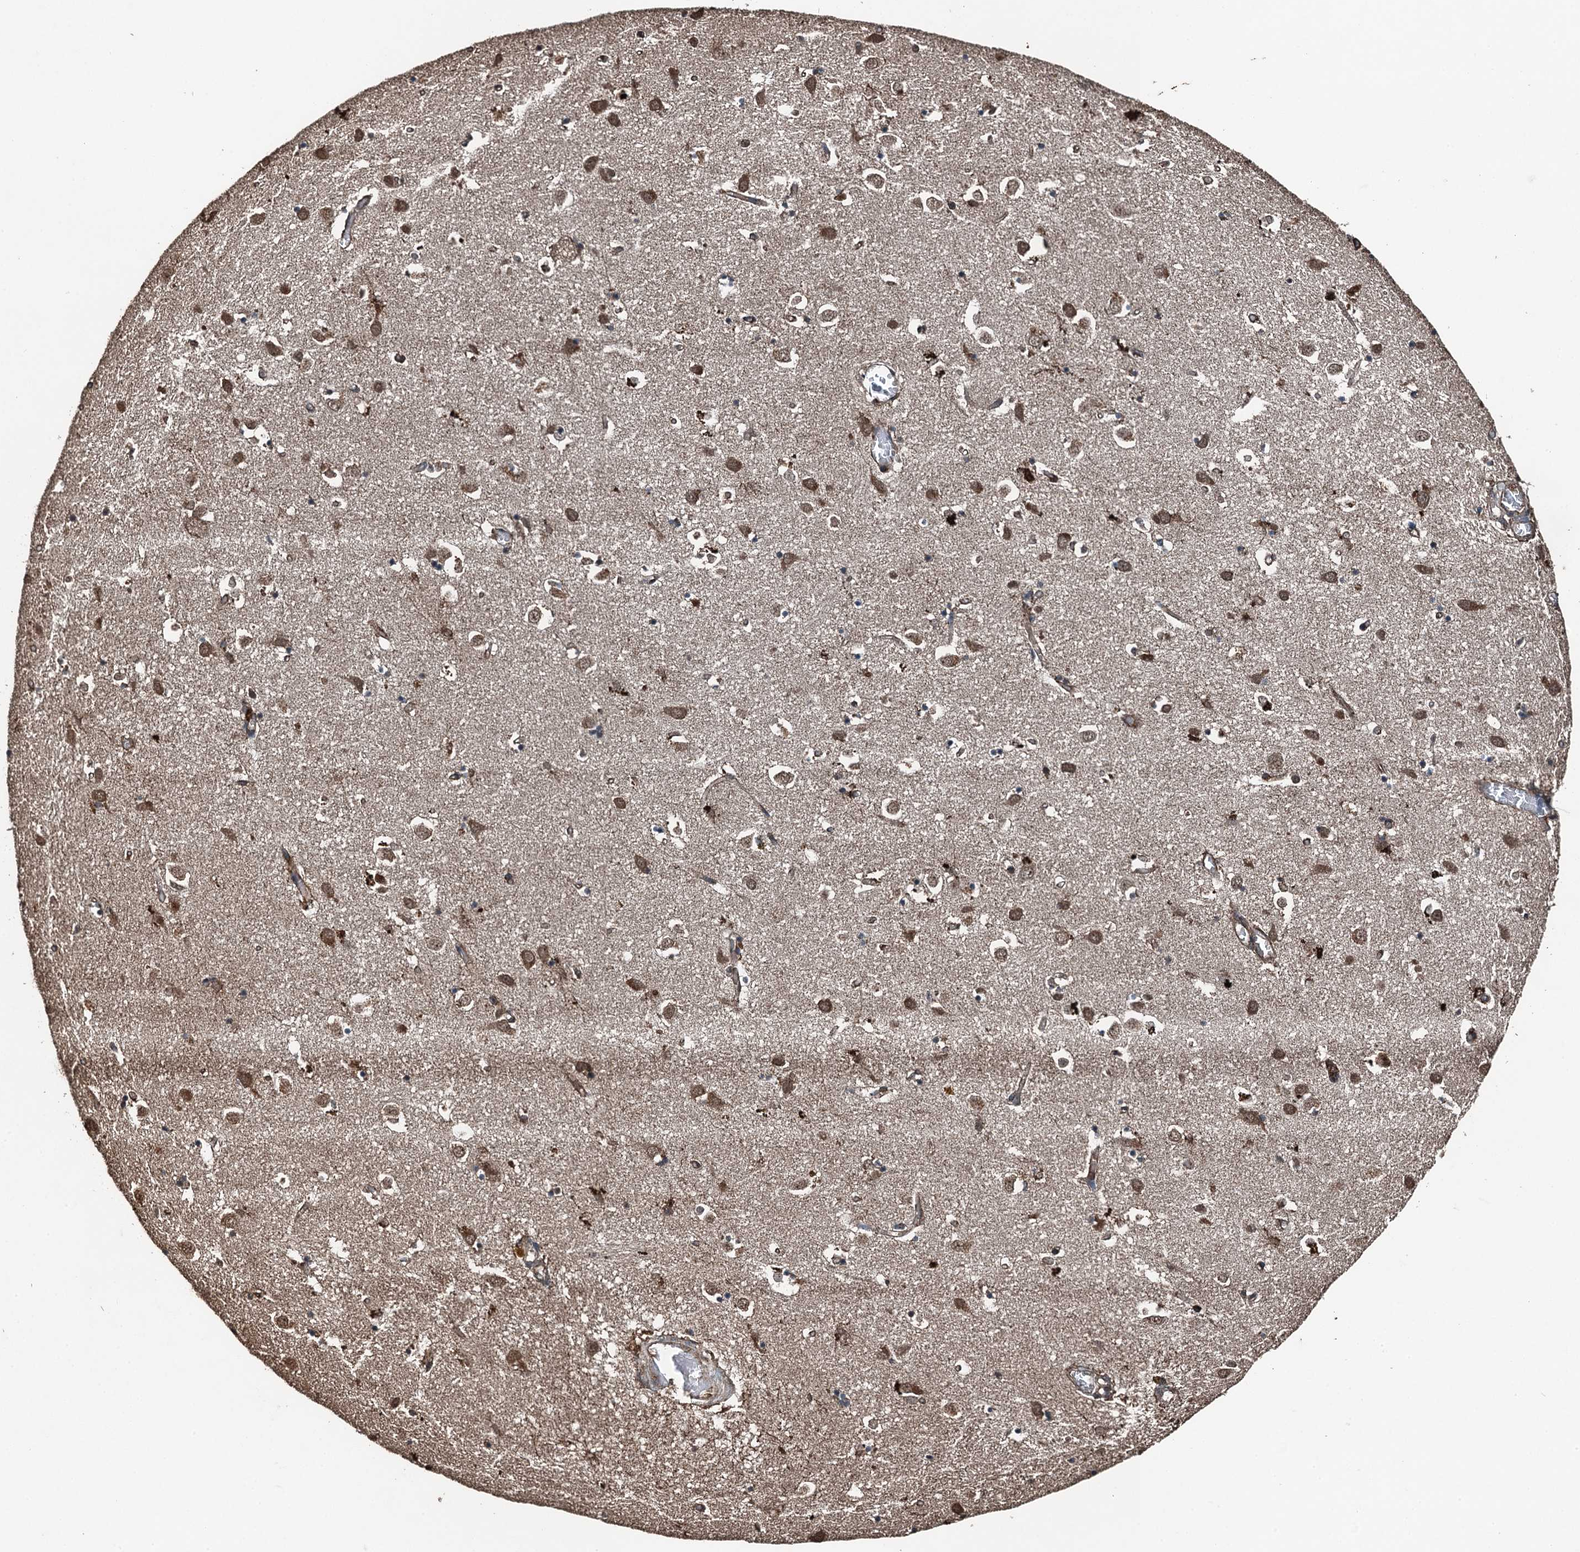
{"staining": {"intensity": "weak", "quantity": "25%-75%", "location": "cytoplasmic/membranous,nuclear"}, "tissue": "caudate", "cell_type": "Glial cells", "image_type": "normal", "snomed": [{"axis": "morphology", "description": "Normal tissue, NOS"}, {"axis": "topography", "description": "Lateral ventricle wall"}], "caption": "IHC micrograph of benign caudate stained for a protein (brown), which shows low levels of weak cytoplasmic/membranous,nuclear staining in about 25%-75% of glial cells.", "gene": "TCTN1", "patient": {"sex": "male", "age": 70}}